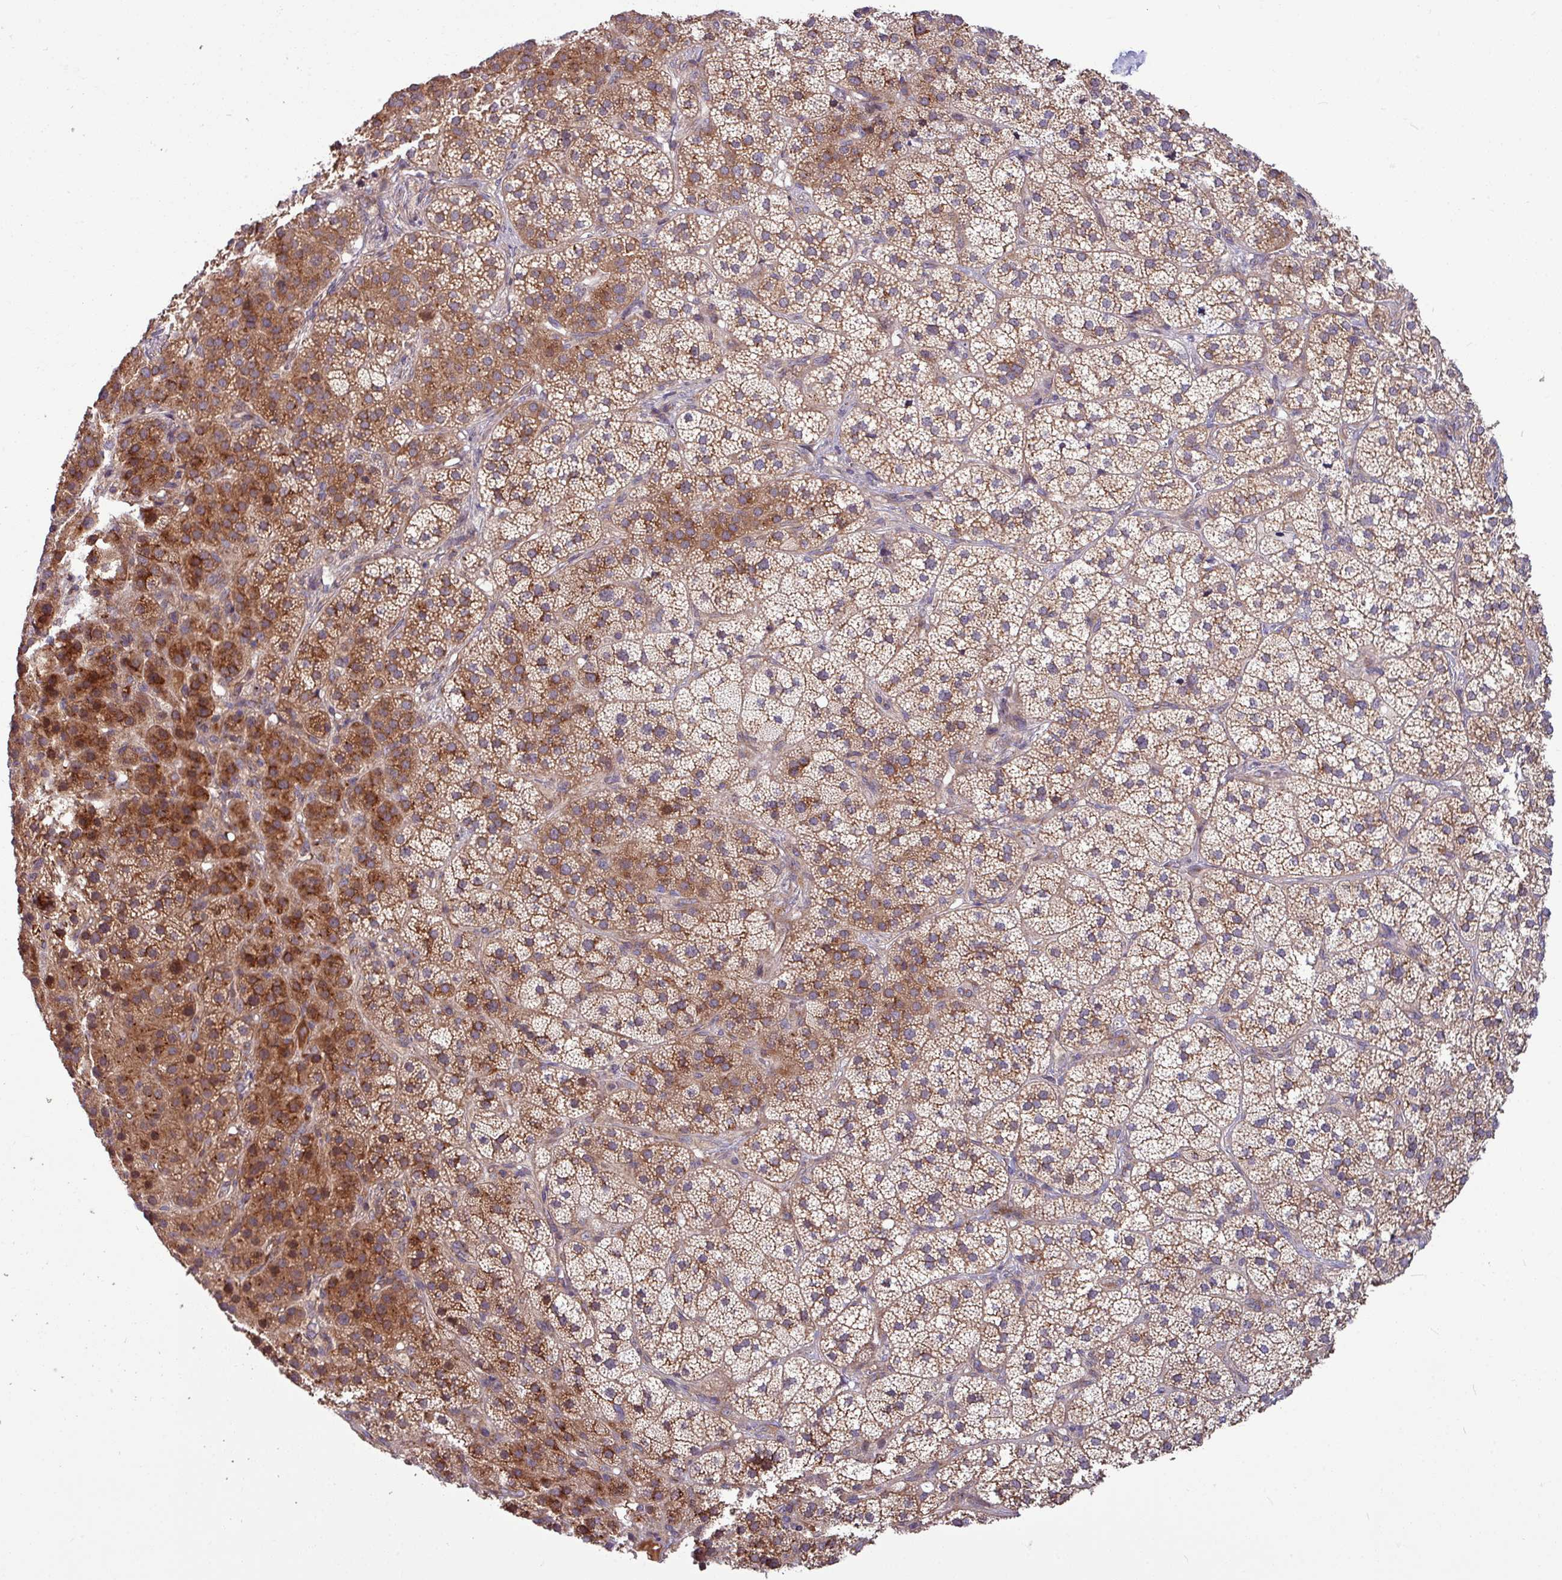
{"staining": {"intensity": "strong", "quantity": ">75%", "location": "cytoplasmic/membranous"}, "tissue": "adrenal gland", "cell_type": "Glandular cells", "image_type": "normal", "snomed": [{"axis": "morphology", "description": "Normal tissue, NOS"}, {"axis": "topography", "description": "Adrenal gland"}], "caption": "High-magnification brightfield microscopy of normal adrenal gland stained with DAB (3,3'-diaminobenzidine) (brown) and counterstained with hematoxylin (blue). glandular cells exhibit strong cytoplasmic/membranous expression is appreciated in about>75% of cells.", "gene": "LSM12", "patient": {"sex": "female", "age": 58}}